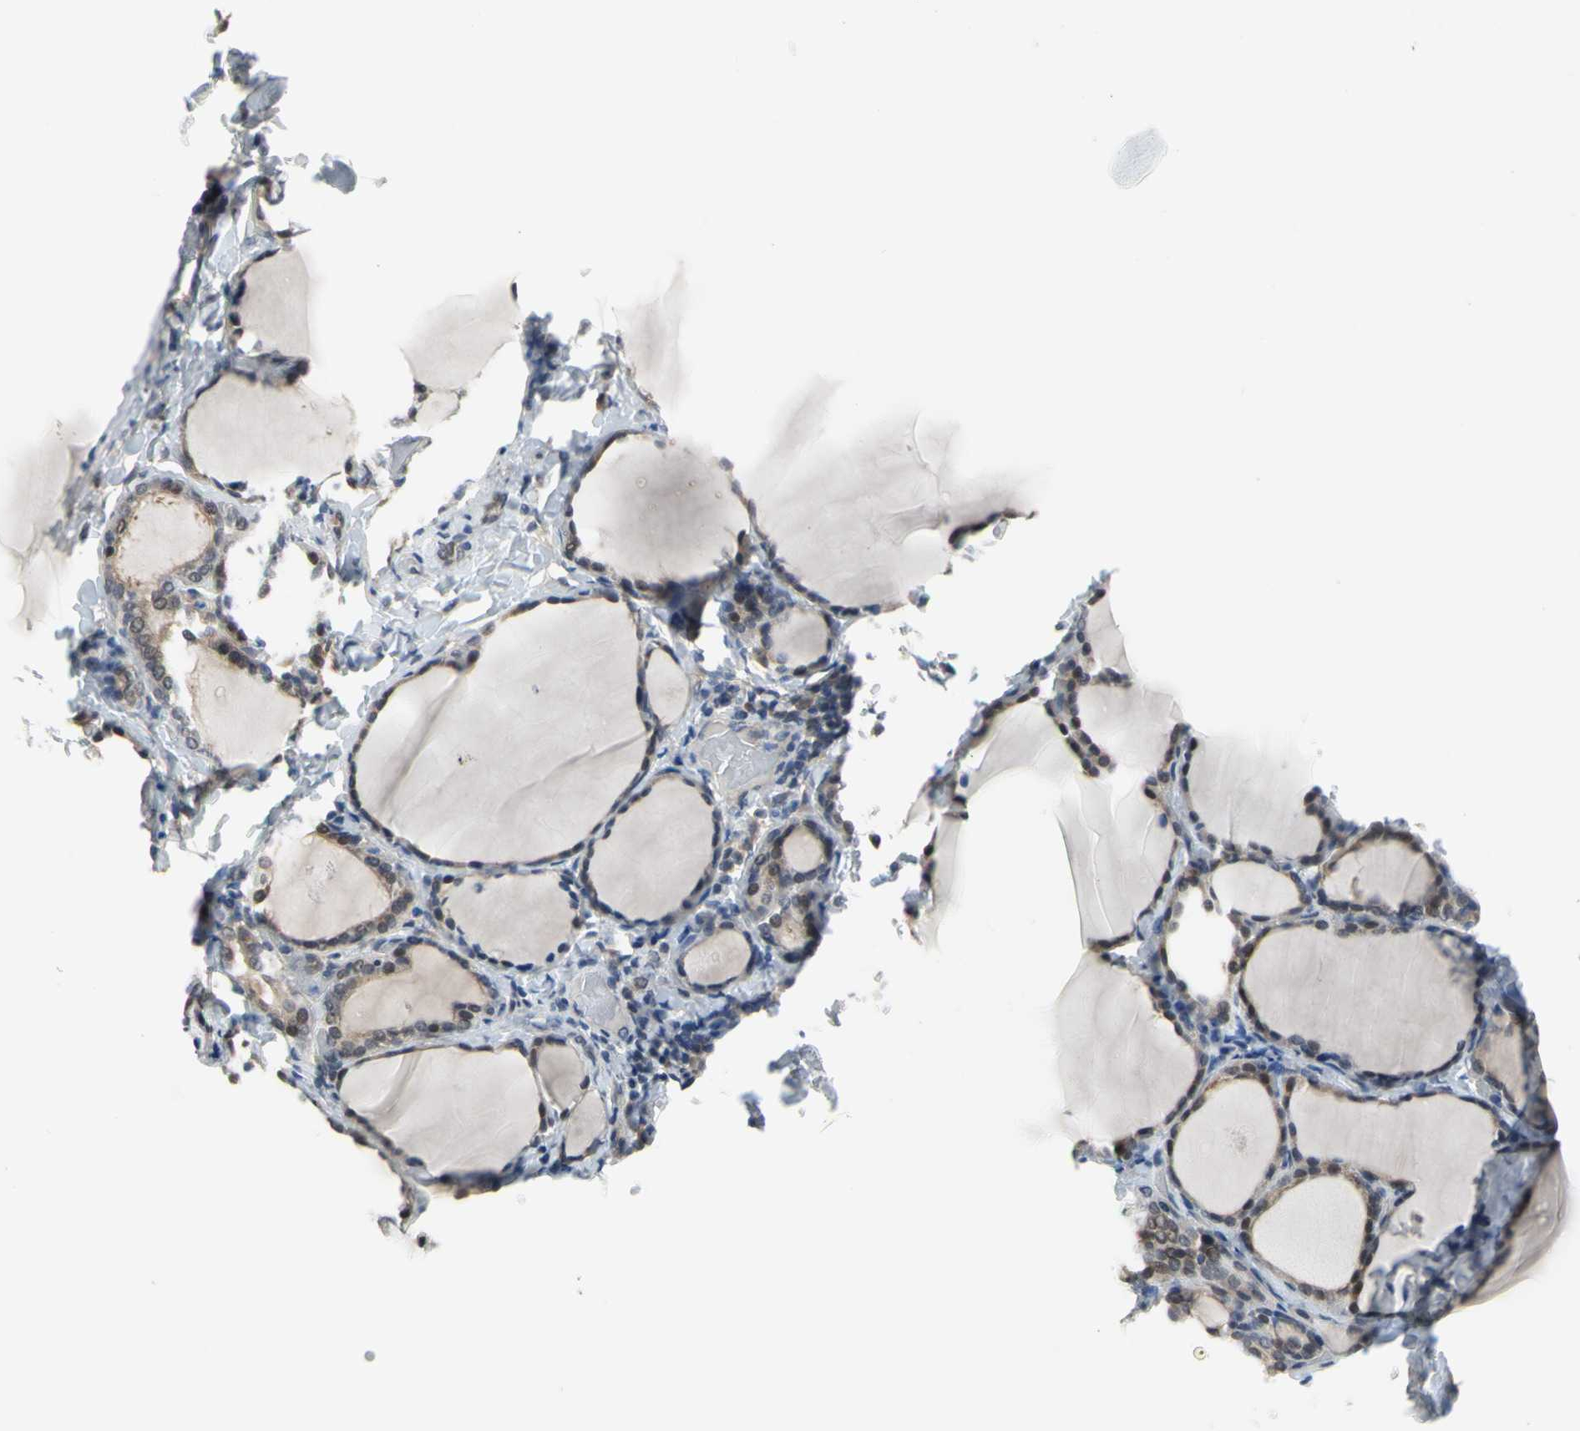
{"staining": {"intensity": "moderate", "quantity": ">75%", "location": "cytoplasmic/membranous,nuclear"}, "tissue": "thyroid gland", "cell_type": "Glandular cells", "image_type": "normal", "snomed": [{"axis": "morphology", "description": "Normal tissue, NOS"}, {"axis": "morphology", "description": "Papillary adenocarcinoma, NOS"}, {"axis": "topography", "description": "Thyroid gland"}], "caption": "Moderate cytoplasmic/membranous,nuclear expression is seen in about >75% of glandular cells in unremarkable thyroid gland.", "gene": "HSPA4", "patient": {"sex": "female", "age": 30}}